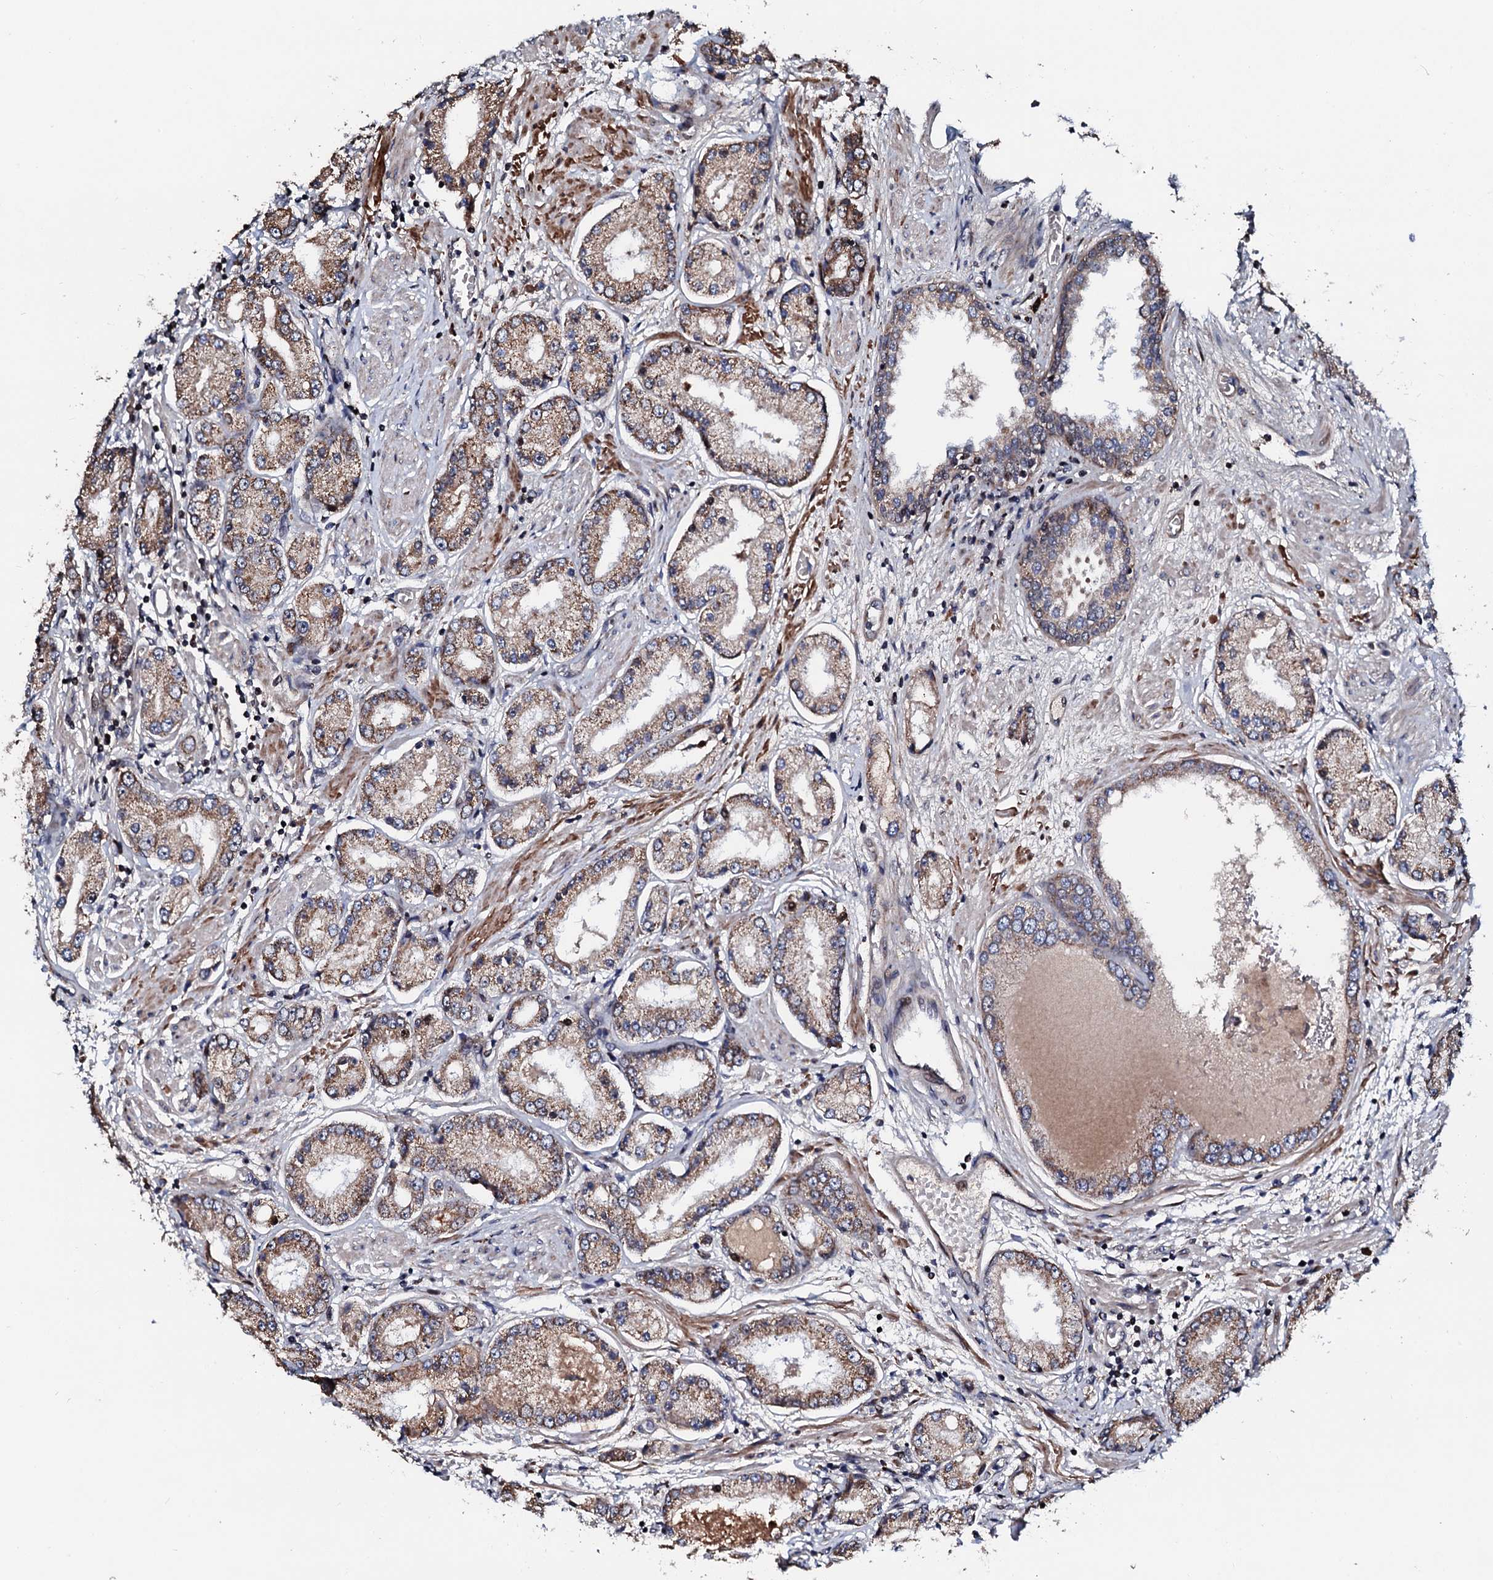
{"staining": {"intensity": "moderate", "quantity": ">75%", "location": "cytoplasmic/membranous"}, "tissue": "prostate cancer", "cell_type": "Tumor cells", "image_type": "cancer", "snomed": [{"axis": "morphology", "description": "Adenocarcinoma, High grade"}, {"axis": "topography", "description": "Prostate"}], "caption": "Tumor cells display moderate cytoplasmic/membranous expression in about >75% of cells in prostate cancer (high-grade adenocarcinoma).", "gene": "KIF18A", "patient": {"sex": "male", "age": 59}}